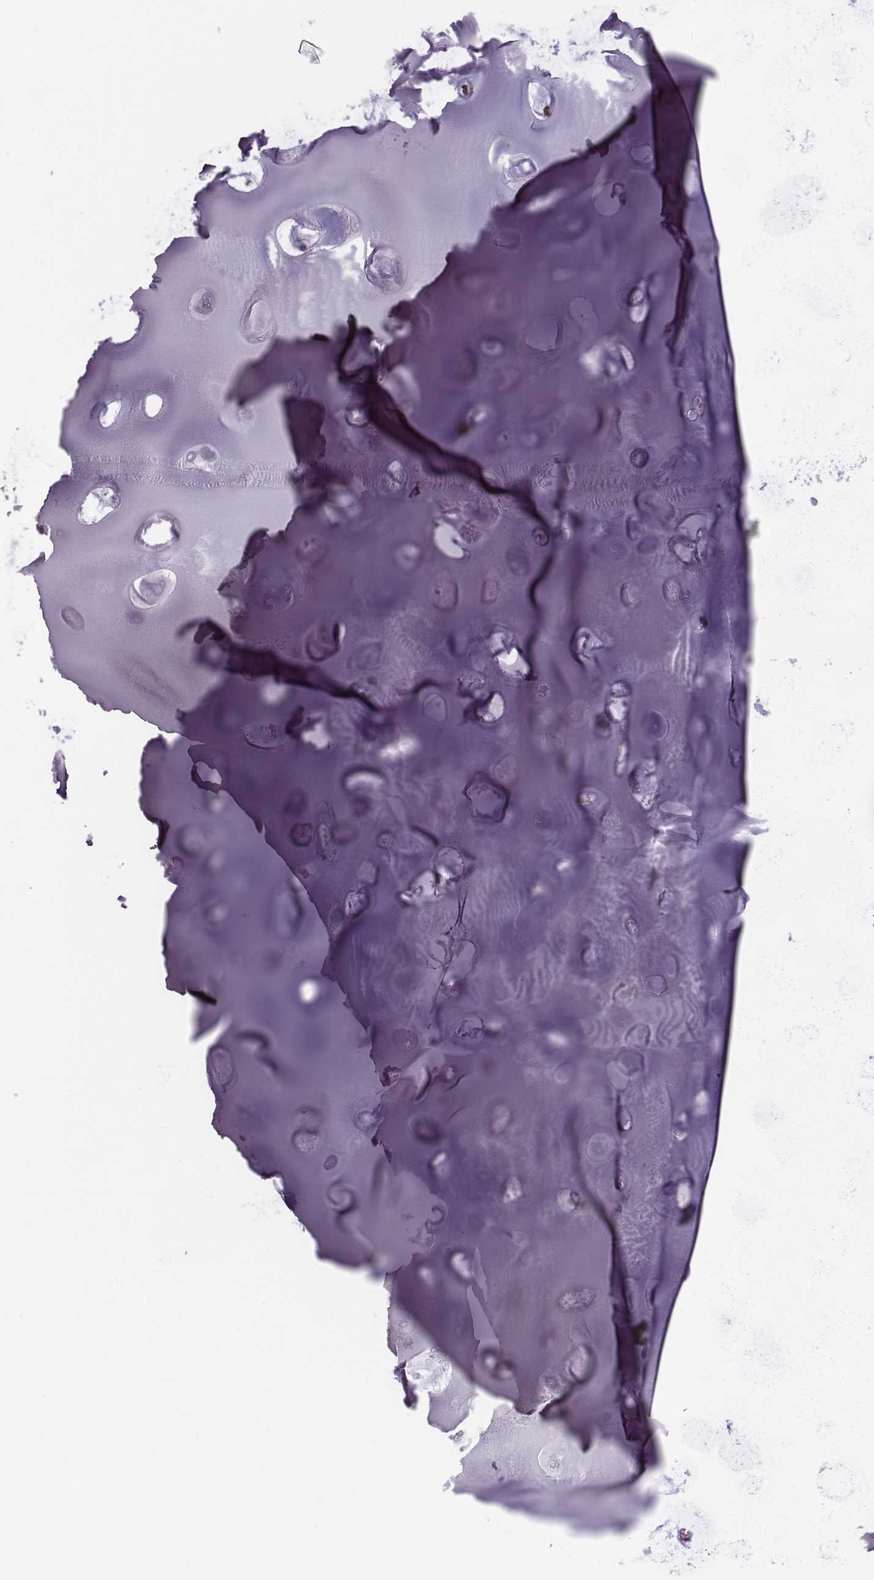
{"staining": {"intensity": "negative", "quantity": "none", "location": "none"}, "tissue": "soft tissue", "cell_type": "Chondrocytes", "image_type": "normal", "snomed": [{"axis": "morphology", "description": "Normal tissue, NOS"}, {"axis": "morphology", "description": "Squamous cell carcinoma, NOS"}, {"axis": "topography", "description": "Cartilage tissue"}, {"axis": "topography", "description": "Lung"}], "caption": "Protein analysis of benign soft tissue shows no significant positivity in chondrocytes.", "gene": "SELENOI", "patient": {"sex": "male", "age": 66}}